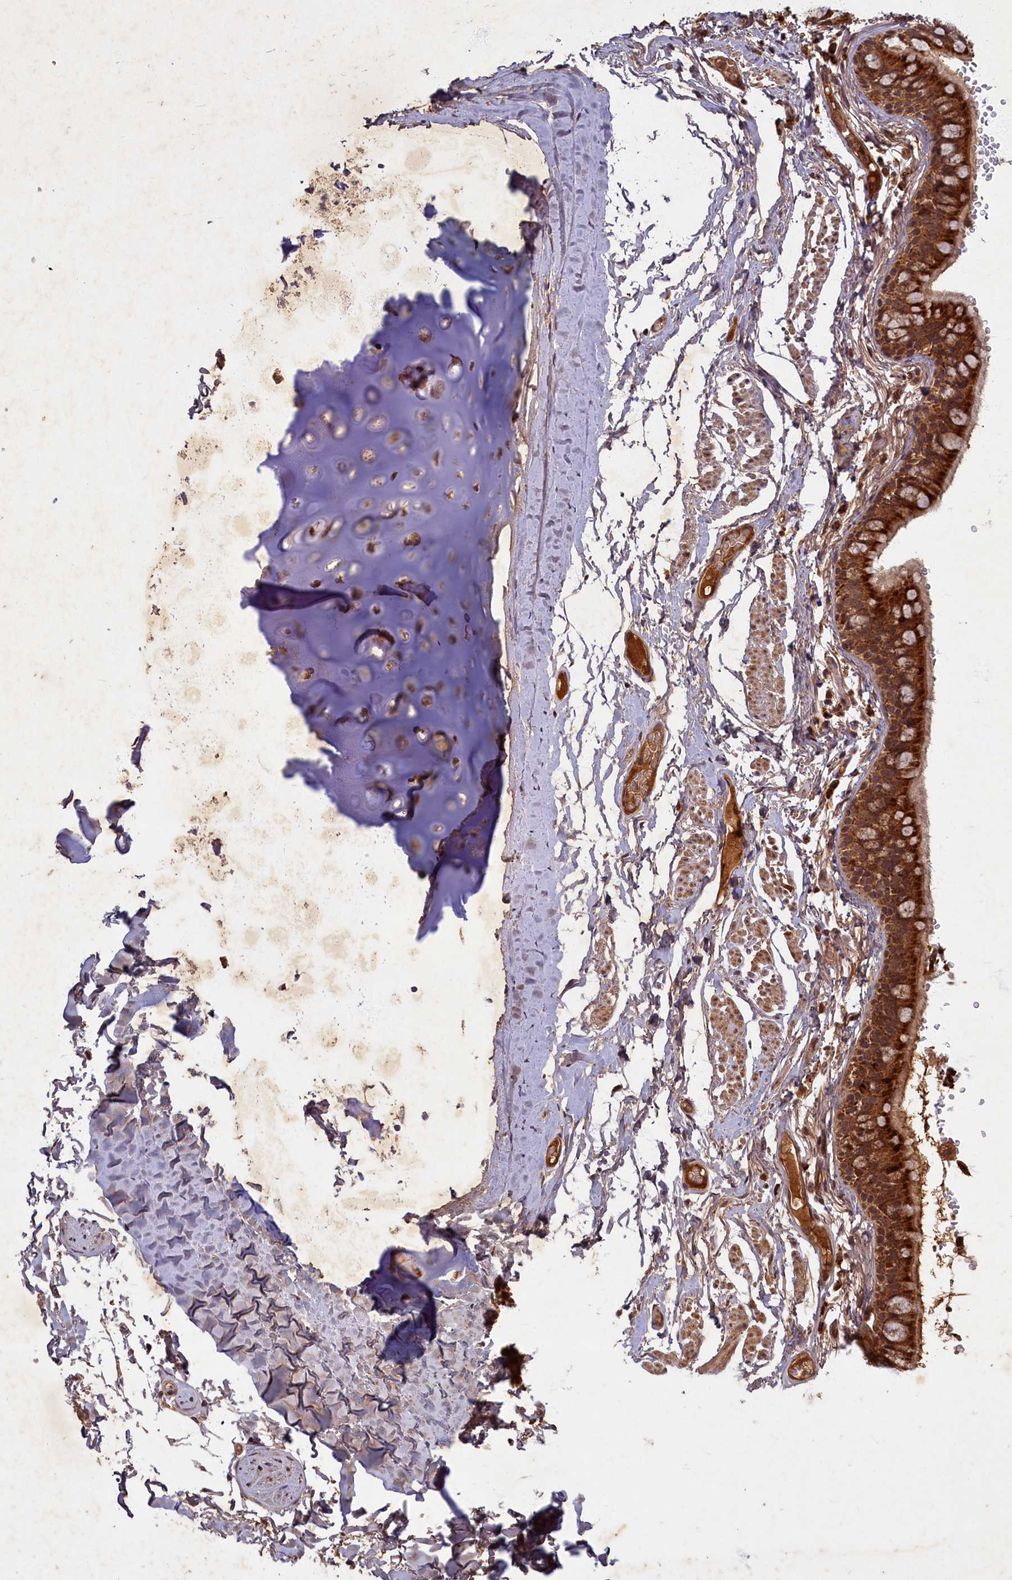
{"staining": {"intensity": "weak", "quantity": "25%-75%", "location": "cytoplasmic/membranous"}, "tissue": "adipose tissue", "cell_type": "Adipocytes", "image_type": "normal", "snomed": [{"axis": "morphology", "description": "Normal tissue, NOS"}, {"axis": "topography", "description": "Lymph node"}, {"axis": "topography", "description": "Bronchus"}], "caption": "Protein positivity by IHC shows weak cytoplasmic/membranous staining in approximately 25%-75% of adipocytes in unremarkable adipose tissue.", "gene": "SLC11A2", "patient": {"sex": "male", "age": 63}}